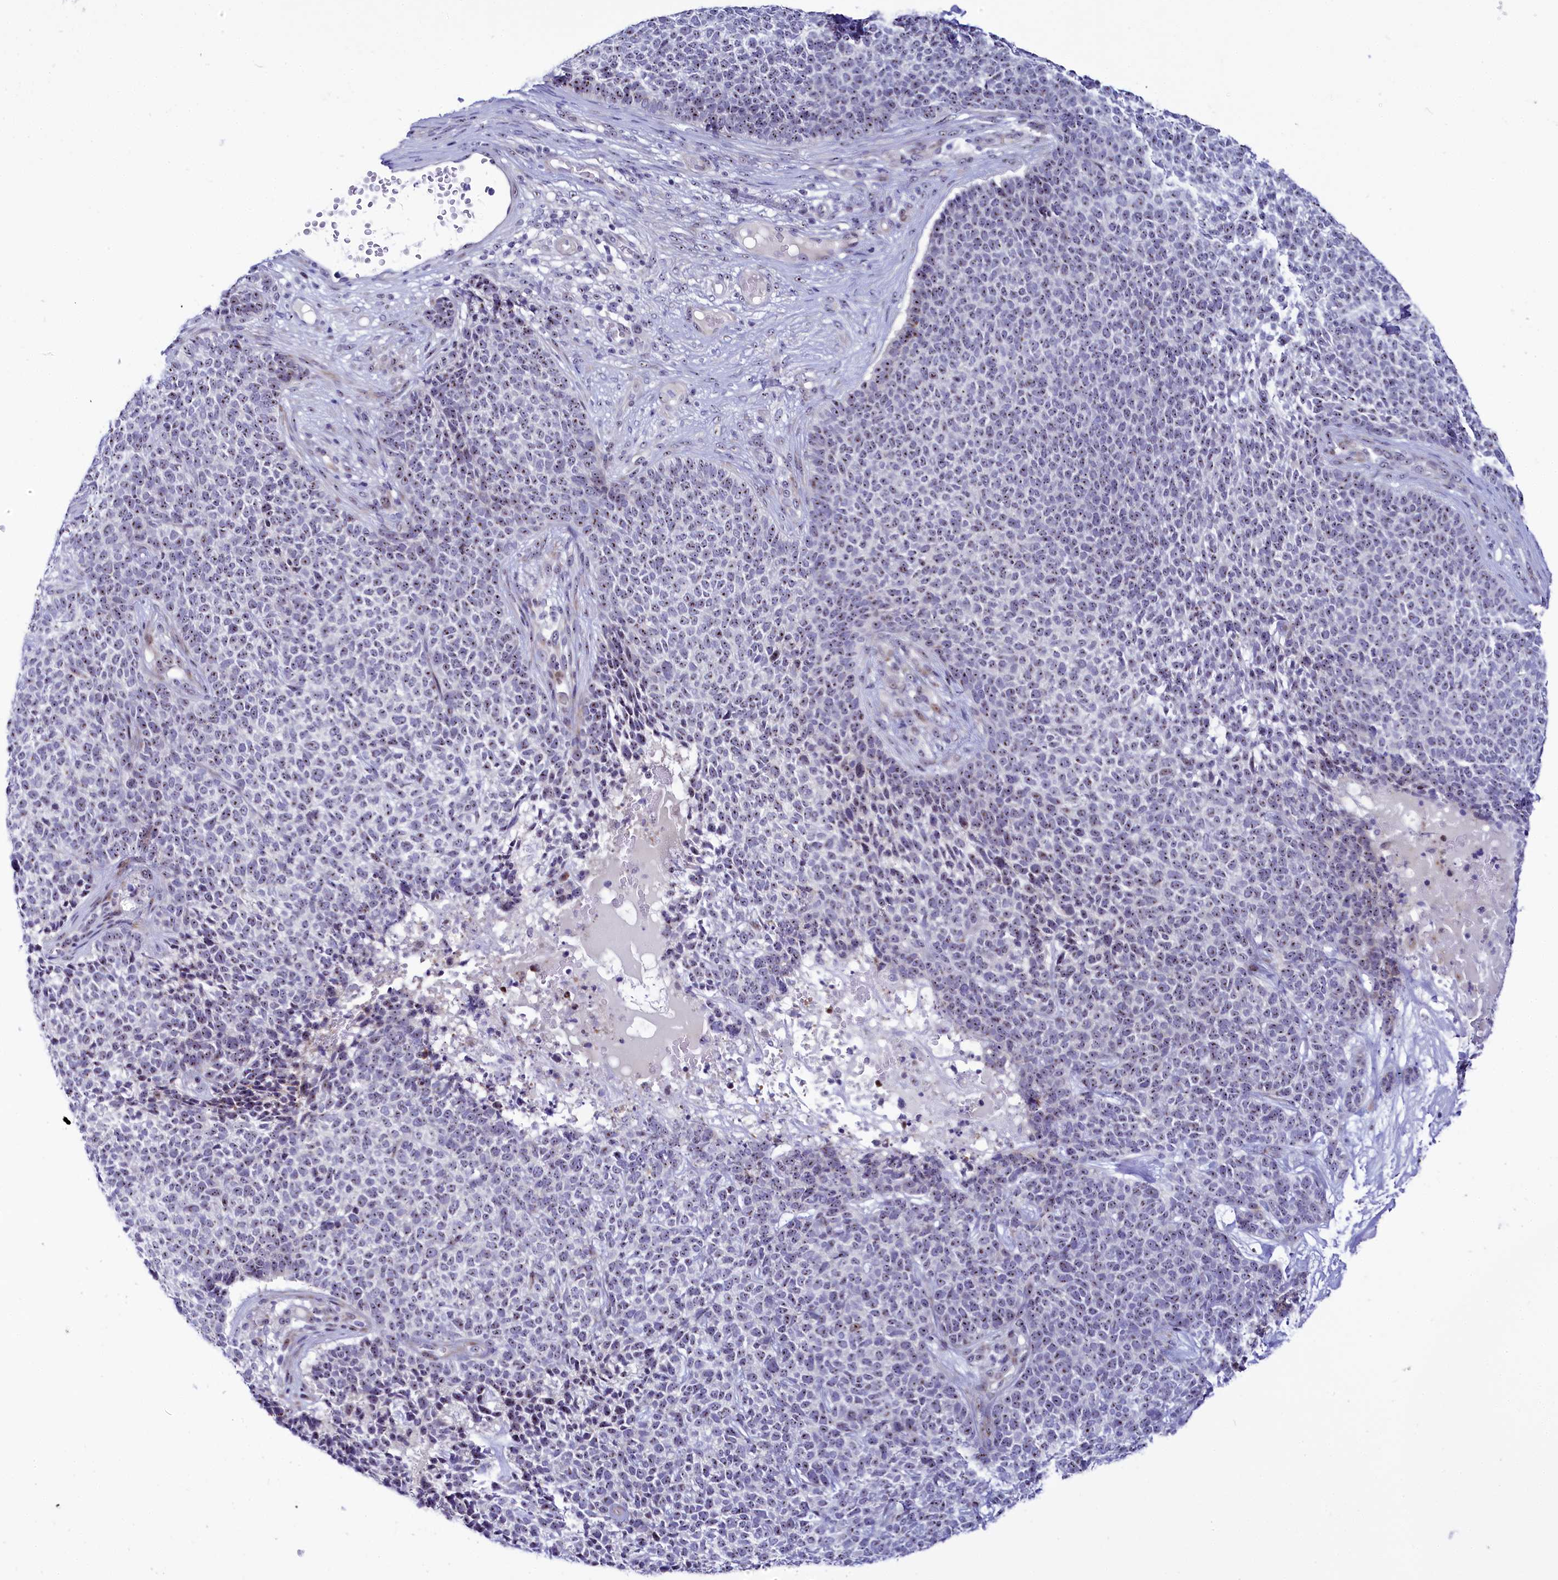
{"staining": {"intensity": "weak", "quantity": "25%-75%", "location": "nuclear"}, "tissue": "skin cancer", "cell_type": "Tumor cells", "image_type": "cancer", "snomed": [{"axis": "morphology", "description": "Basal cell carcinoma"}, {"axis": "topography", "description": "Skin"}], "caption": "Human skin cancer stained with a brown dye displays weak nuclear positive staining in approximately 25%-75% of tumor cells.", "gene": "TCOF1", "patient": {"sex": "female", "age": 84}}